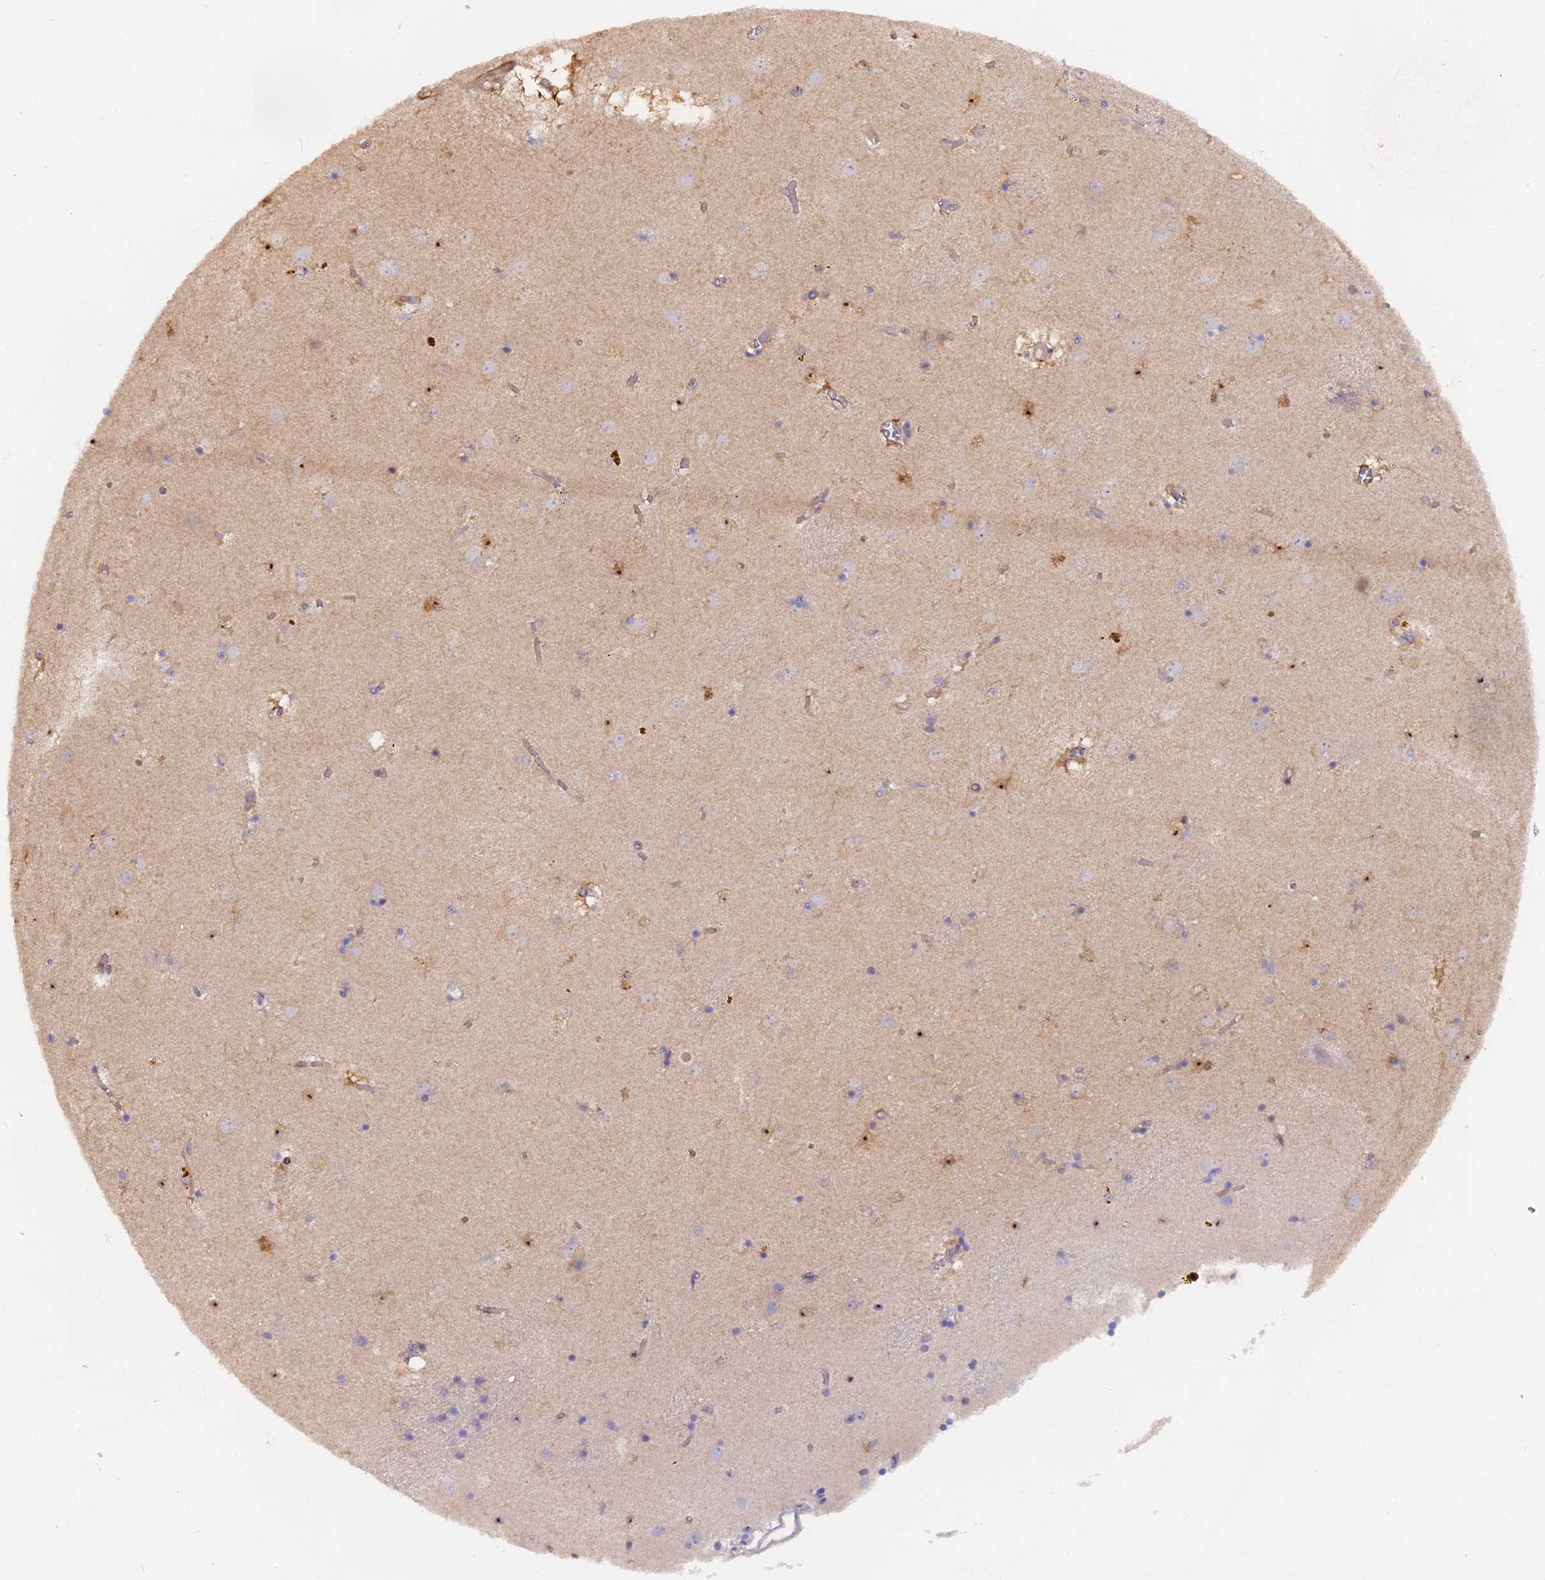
{"staining": {"intensity": "negative", "quantity": "none", "location": "none"}, "tissue": "caudate", "cell_type": "Glial cells", "image_type": "normal", "snomed": [{"axis": "morphology", "description": "Normal tissue, NOS"}, {"axis": "topography", "description": "Lateral ventricle wall"}], "caption": "The image displays no significant expression in glial cells of caudate. (Stains: DAB immunohistochemistry (IHC) with hematoxylin counter stain, Microscopy: brightfield microscopy at high magnification).", "gene": "FAM118B", "patient": {"sex": "male", "age": 70}}